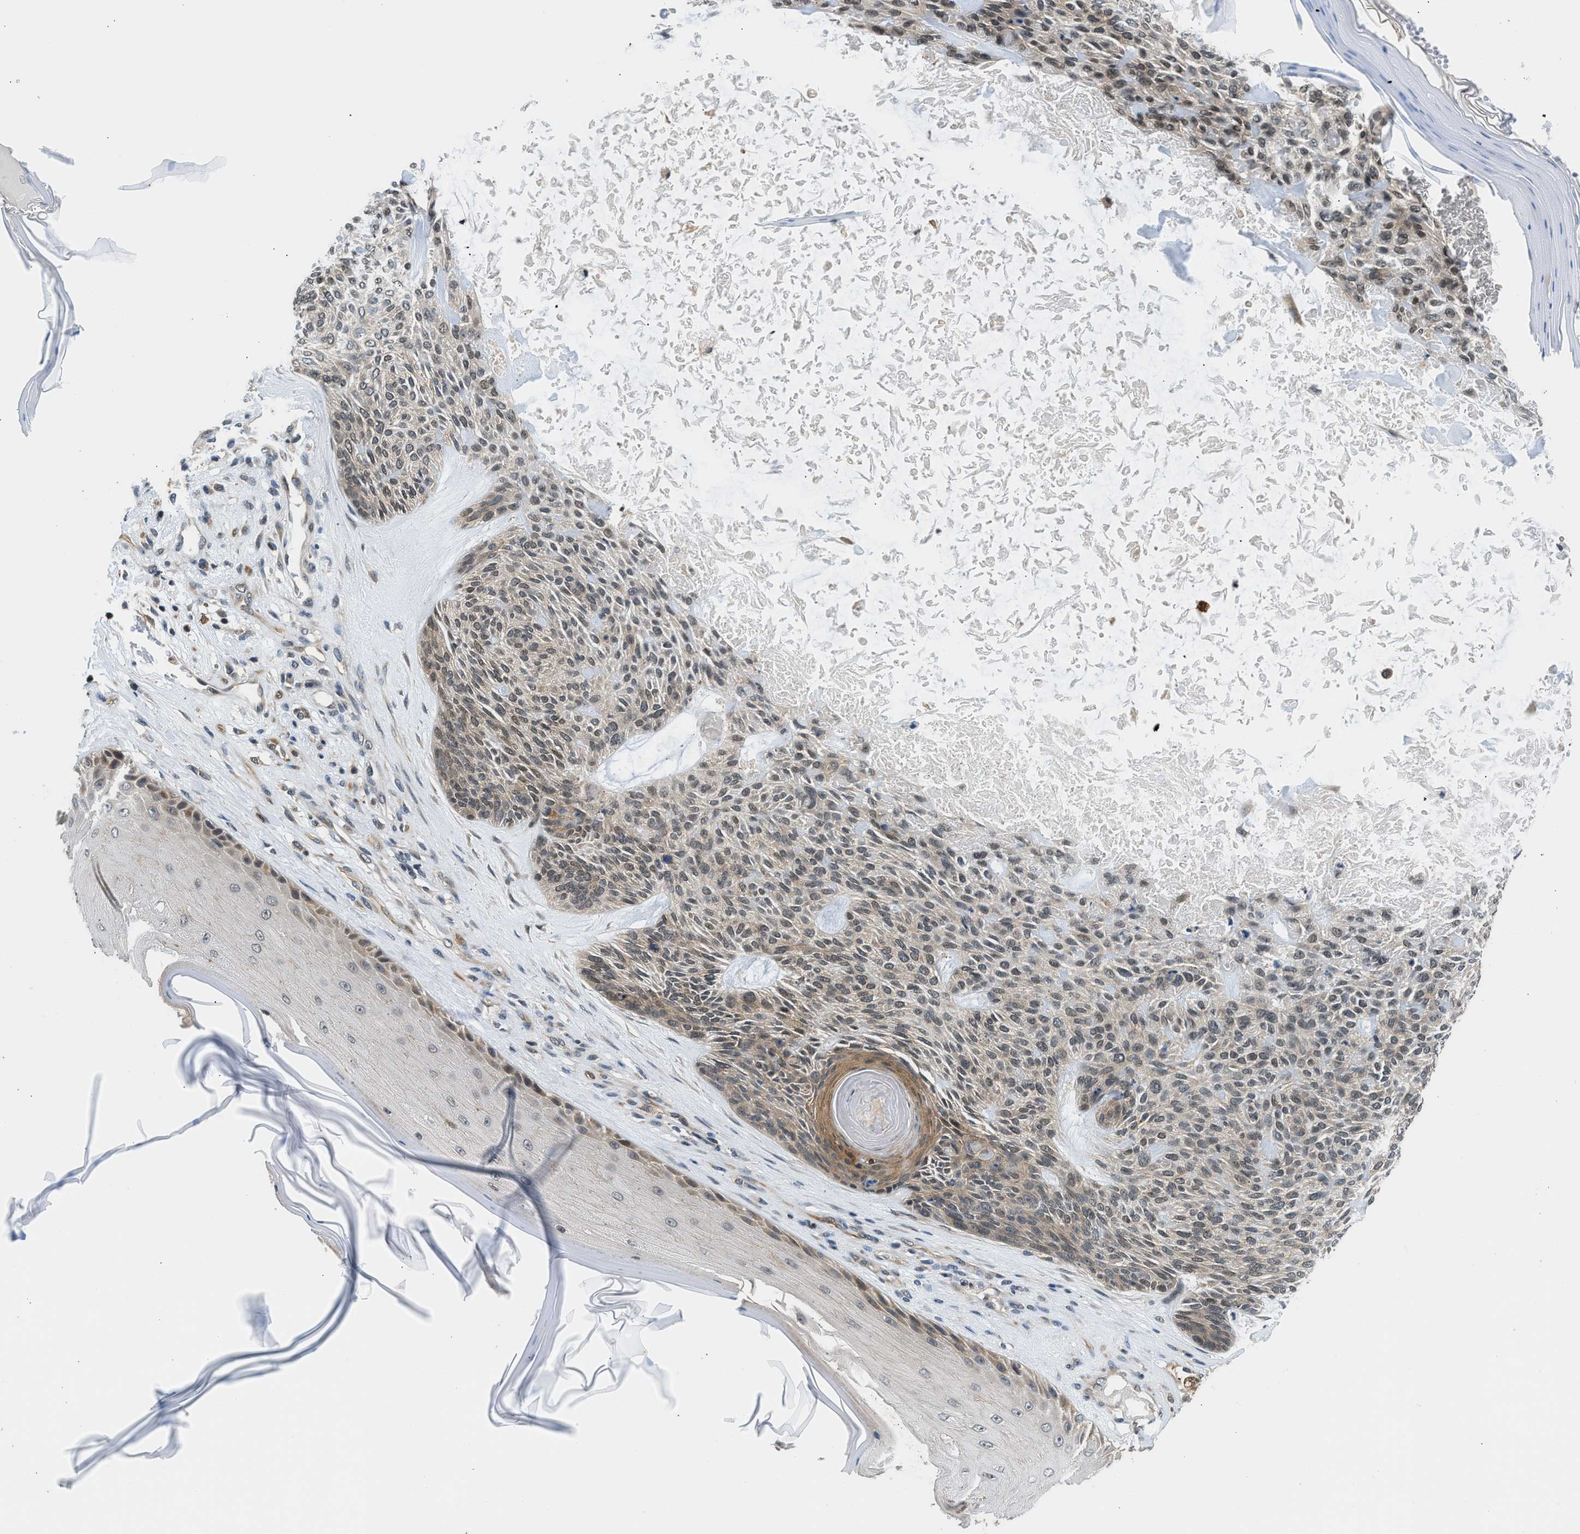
{"staining": {"intensity": "weak", "quantity": ">75%", "location": "cytoplasmic/membranous,nuclear"}, "tissue": "skin cancer", "cell_type": "Tumor cells", "image_type": "cancer", "snomed": [{"axis": "morphology", "description": "Basal cell carcinoma"}, {"axis": "topography", "description": "Skin"}], "caption": "An immunohistochemistry histopathology image of tumor tissue is shown. Protein staining in brown shows weak cytoplasmic/membranous and nuclear positivity in skin cancer (basal cell carcinoma) within tumor cells.", "gene": "MTMR1", "patient": {"sex": "male", "age": 55}}